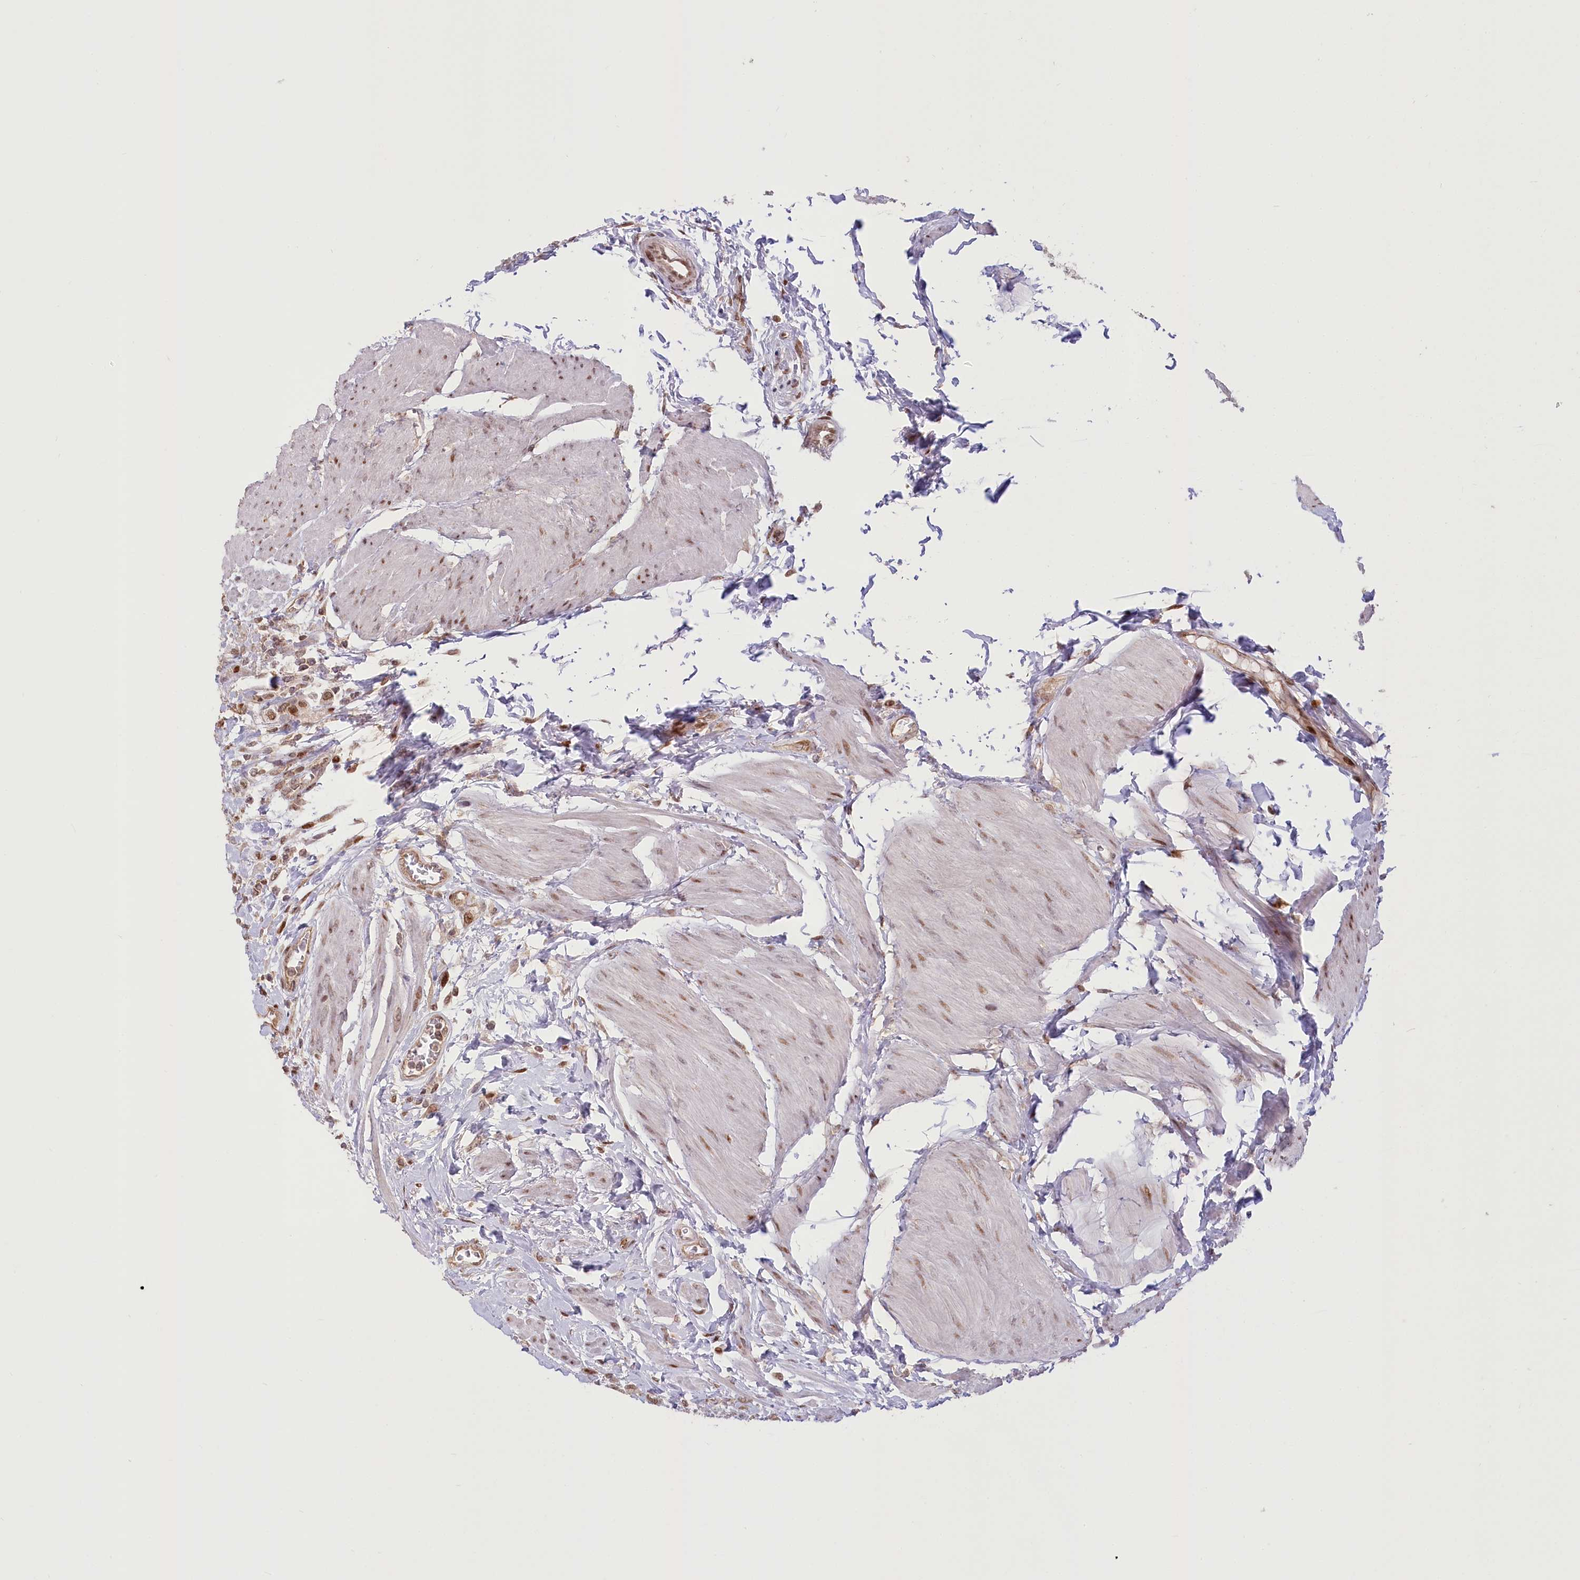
{"staining": {"intensity": "moderate", "quantity": ">75%", "location": "nuclear"}, "tissue": "urothelial cancer", "cell_type": "Tumor cells", "image_type": "cancer", "snomed": [{"axis": "morphology", "description": "Urothelial carcinoma, High grade"}, {"axis": "topography", "description": "Urinary bladder"}], "caption": "Tumor cells exhibit medium levels of moderate nuclear expression in about >75% of cells in urothelial cancer.", "gene": "PYURF", "patient": {"sex": "male", "age": 50}}